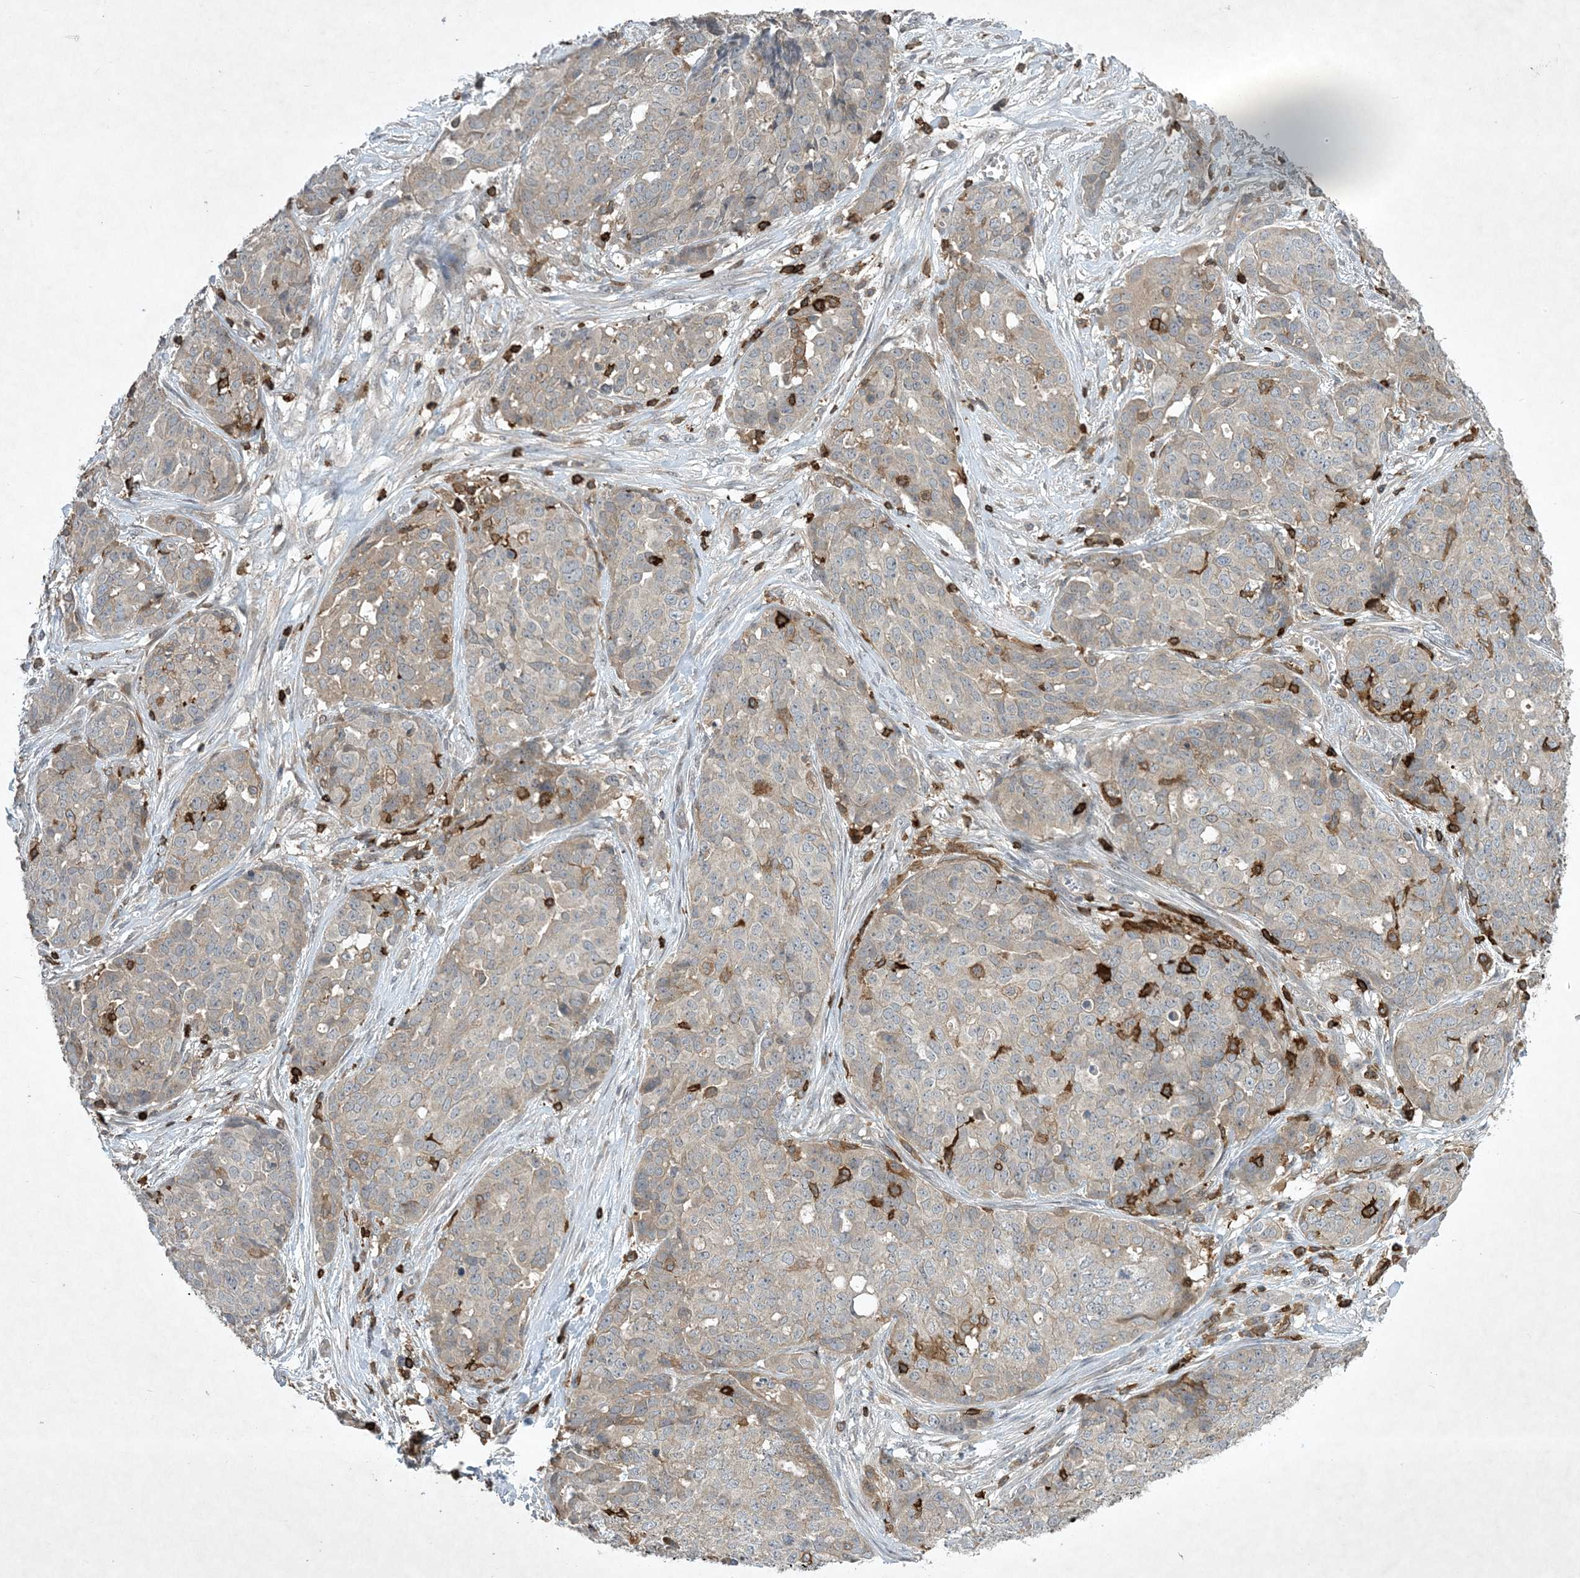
{"staining": {"intensity": "weak", "quantity": "<25%", "location": "cytoplasmic/membranous"}, "tissue": "ovarian cancer", "cell_type": "Tumor cells", "image_type": "cancer", "snomed": [{"axis": "morphology", "description": "Cystadenocarcinoma, serous, NOS"}, {"axis": "topography", "description": "Soft tissue"}, {"axis": "topography", "description": "Ovary"}], "caption": "Tumor cells show no significant protein staining in ovarian serous cystadenocarcinoma. The staining is performed using DAB brown chromogen with nuclei counter-stained in using hematoxylin.", "gene": "AK9", "patient": {"sex": "female", "age": 57}}